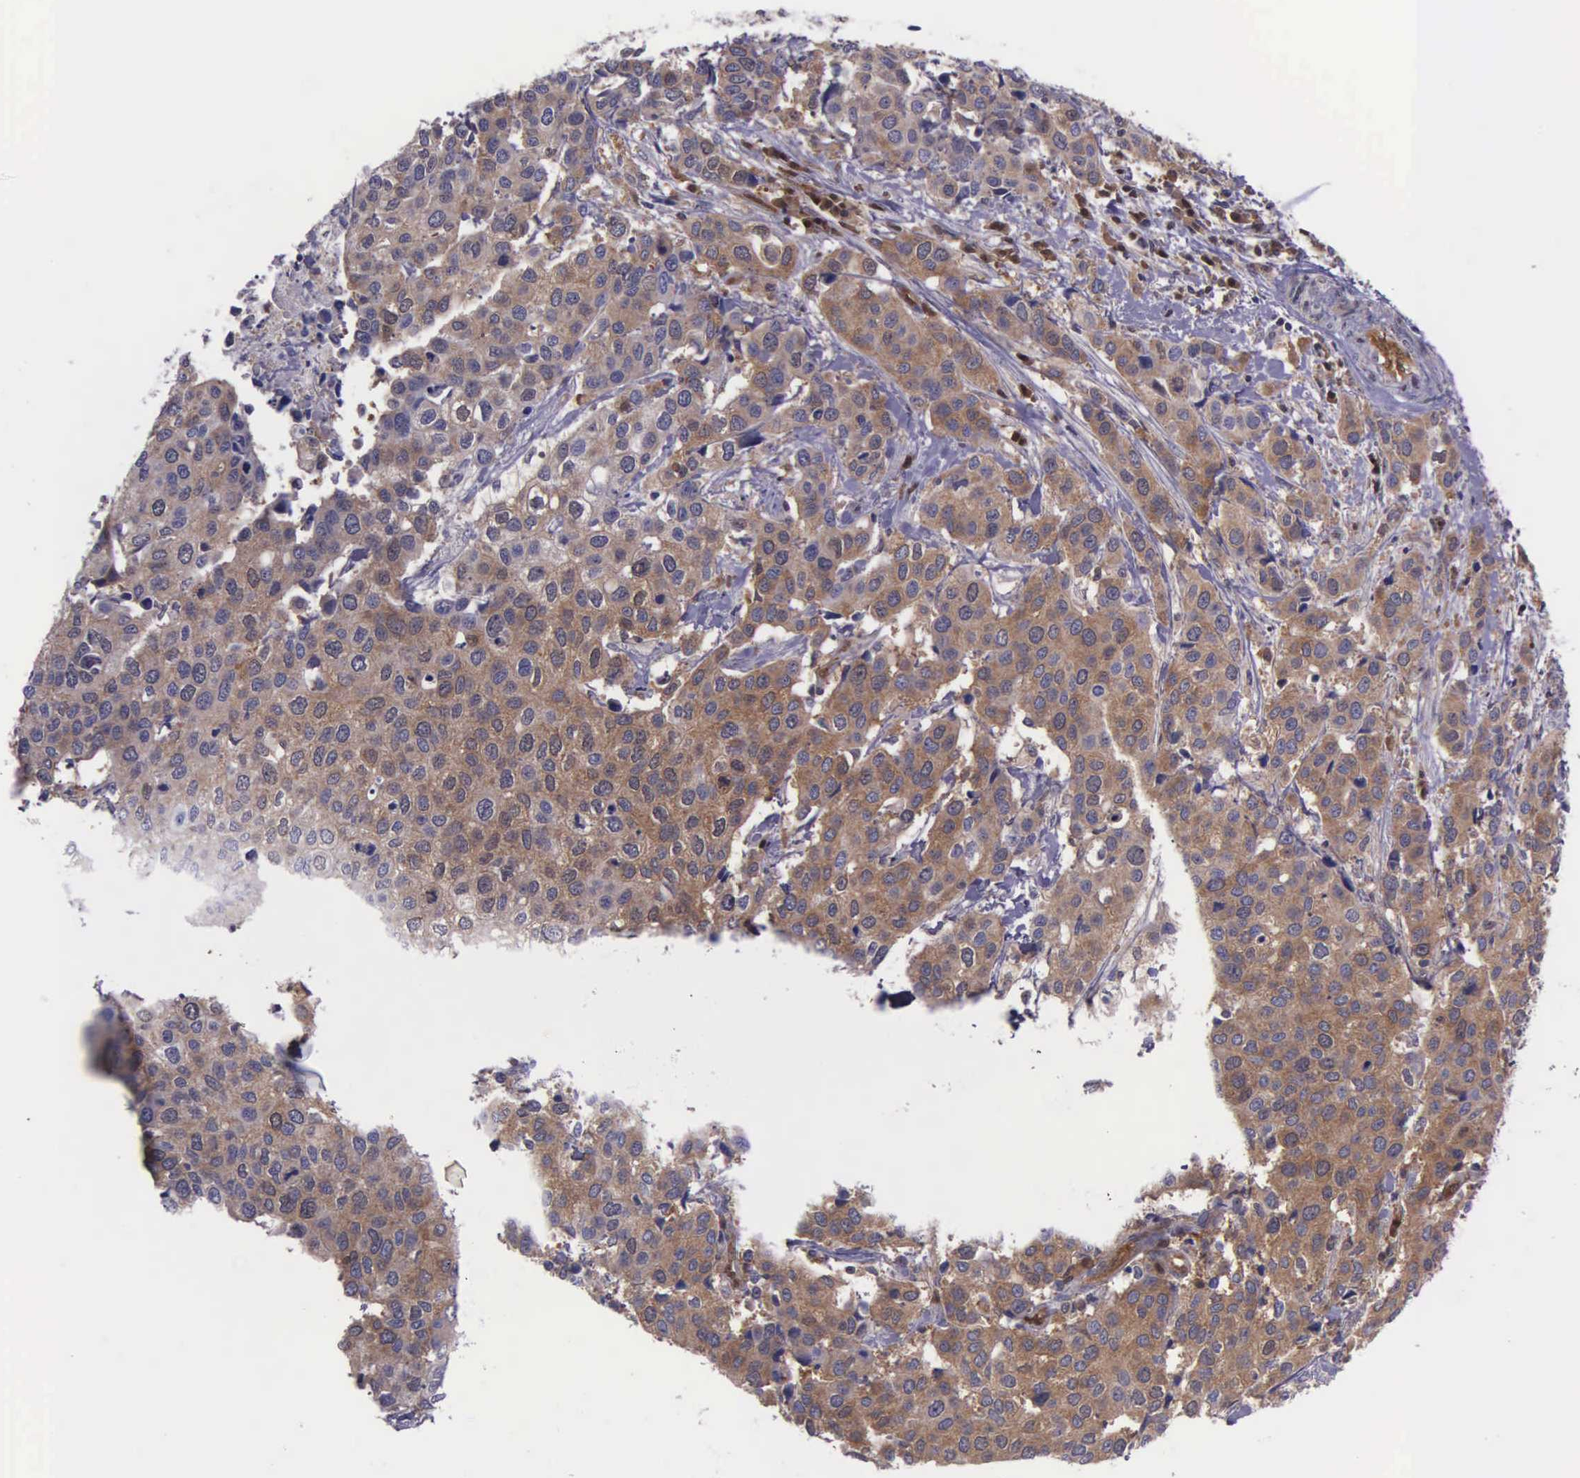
{"staining": {"intensity": "moderate", "quantity": ">75%", "location": "cytoplasmic/membranous"}, "tissue": "cervical cancer", "cell_type": "Tumor cells", "image_type": "cancer", "snomed": [{"axis": "morphology", "description": "Squamous cell carcinoma, NOS"}, {"axis": "topography", "description": "Cervix"}], "caption": "There is medium levels of moderate cytoplasmic/membranous staining in tumor cells of cervical squamous cell carcinoma, as demonstrated by immunohistochemical staining (brown color).", "gene": "GMPR2", "patient": {"sex": "female", "age": 54}}